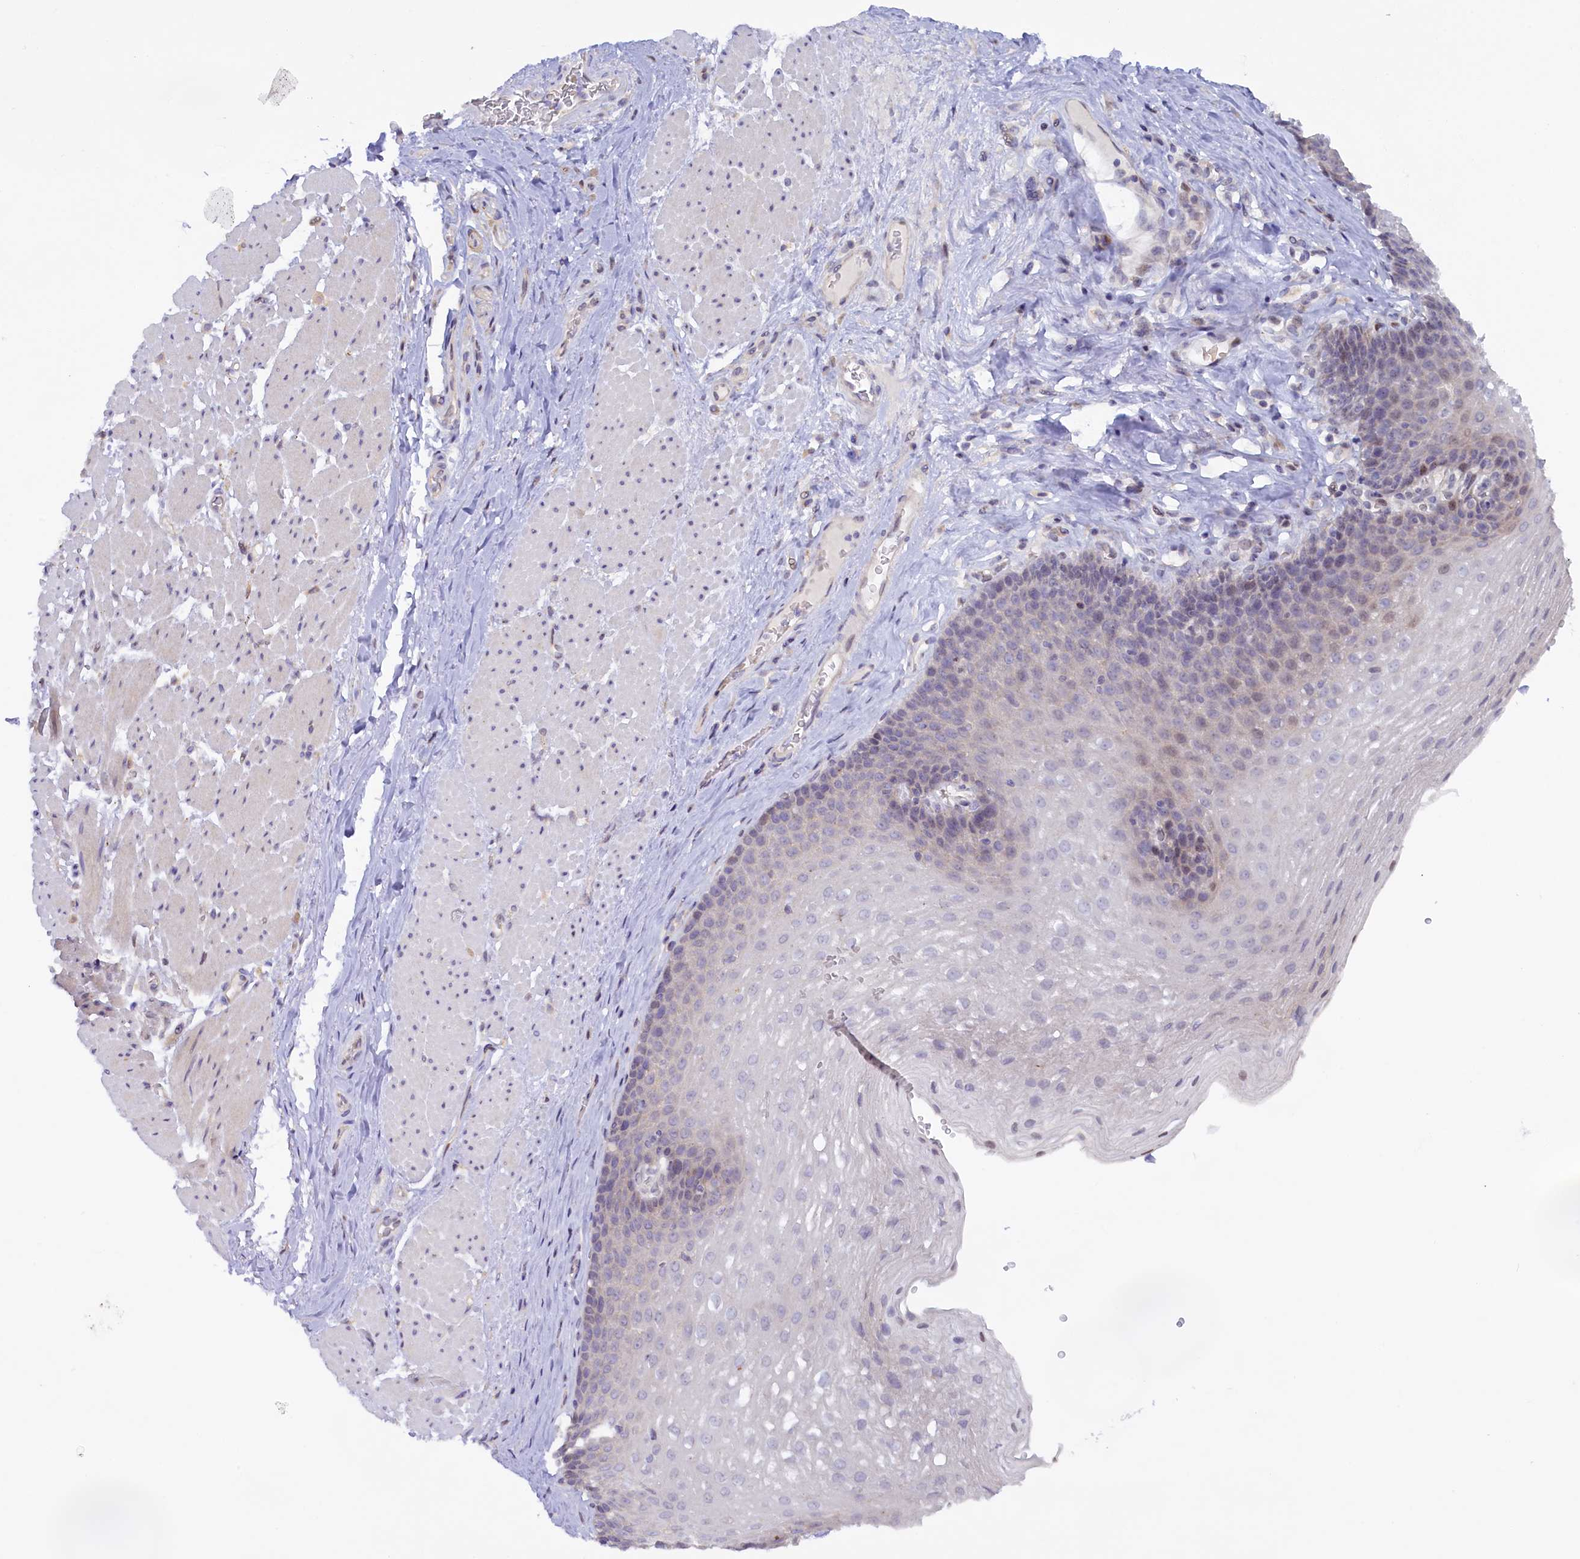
{"staining": {"intensity": "weak", "quantity": "<25%", "location": "cytoplasmic/membranous"}, "tissue": "esophagus", "cell_type": "Squamous epithelial cells", "image_type": "normal", "snomed": [{"axis": "morphology", "description": "Normal tissue, NOS"}, {"axis": "topography", "description": "Esophagus"}], "caption": "The image reveals no staining of squamous epithelial cells in unremarkable esophagus. Brightfield microscopy of immunohistochemistry (IHC) stained with DAB (brown) and hematoxylin (blue), captured at high magnification.", "gene": "HYKK", "patient": {"sex": "female", "age": 66}}